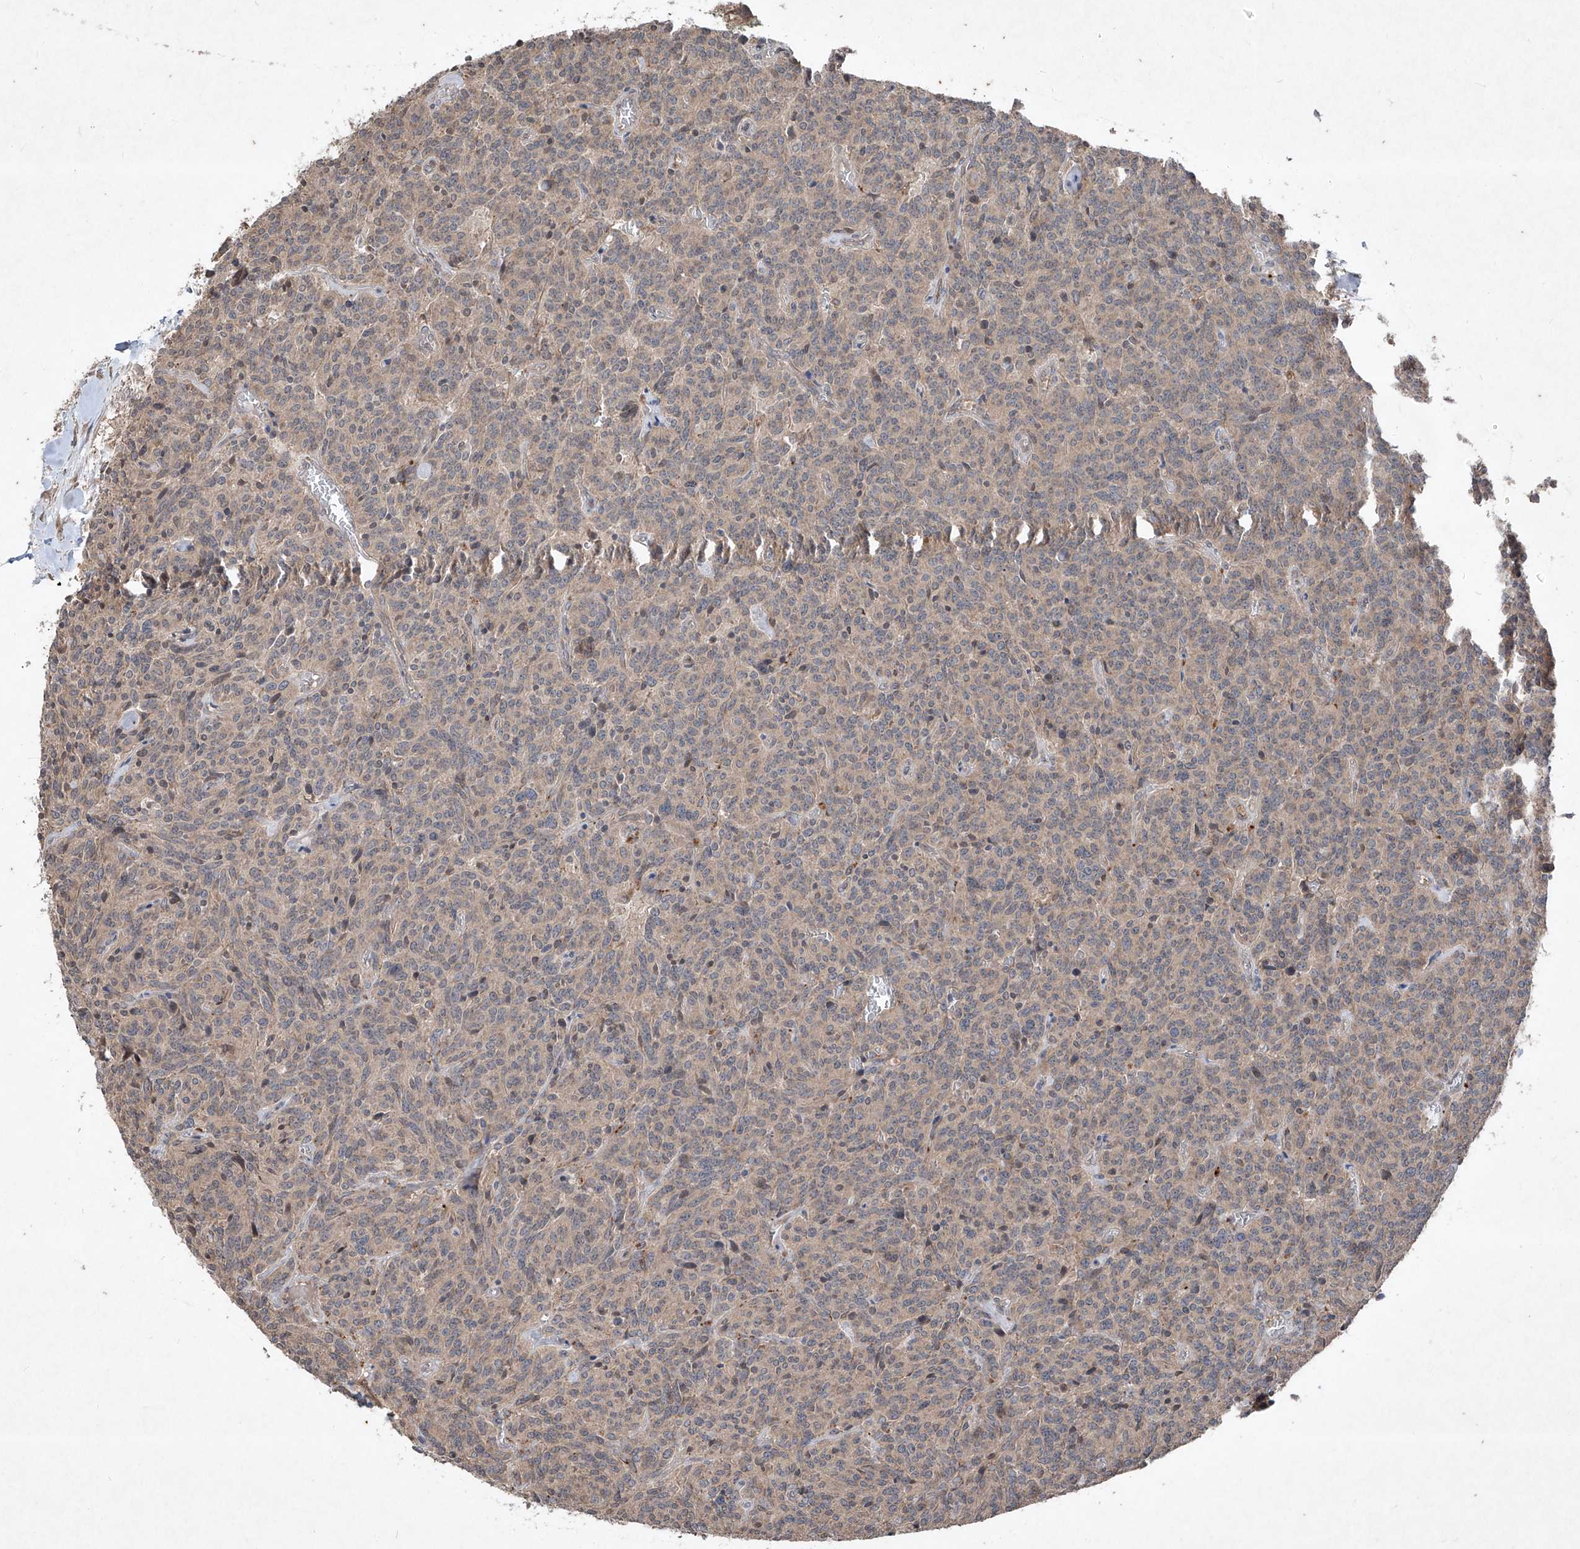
{"staining": {"intensity": "weak", "quantity": ">75%", "location": "cytoplasmic/membranous"}, "tissue": "carcinoid", "cell_type": "Tumor cells", "image_type": "cancer", "snomed": [{"axis": "morphology", "description": "Carcinoid, malignant, NOS"}, {"axis": "topography", "description": "Lung"}], "caption": "This photomicrograph shows malignant carcinoid stained with immunohistochemistry to label a protein in brown. The cytoplasmic/membranous of tumor cells show weak positivity for the protein. Nuclei are counter-stained blue.", "gene": "ABCD3", "patient": {"sex": "female", "age": 46}}